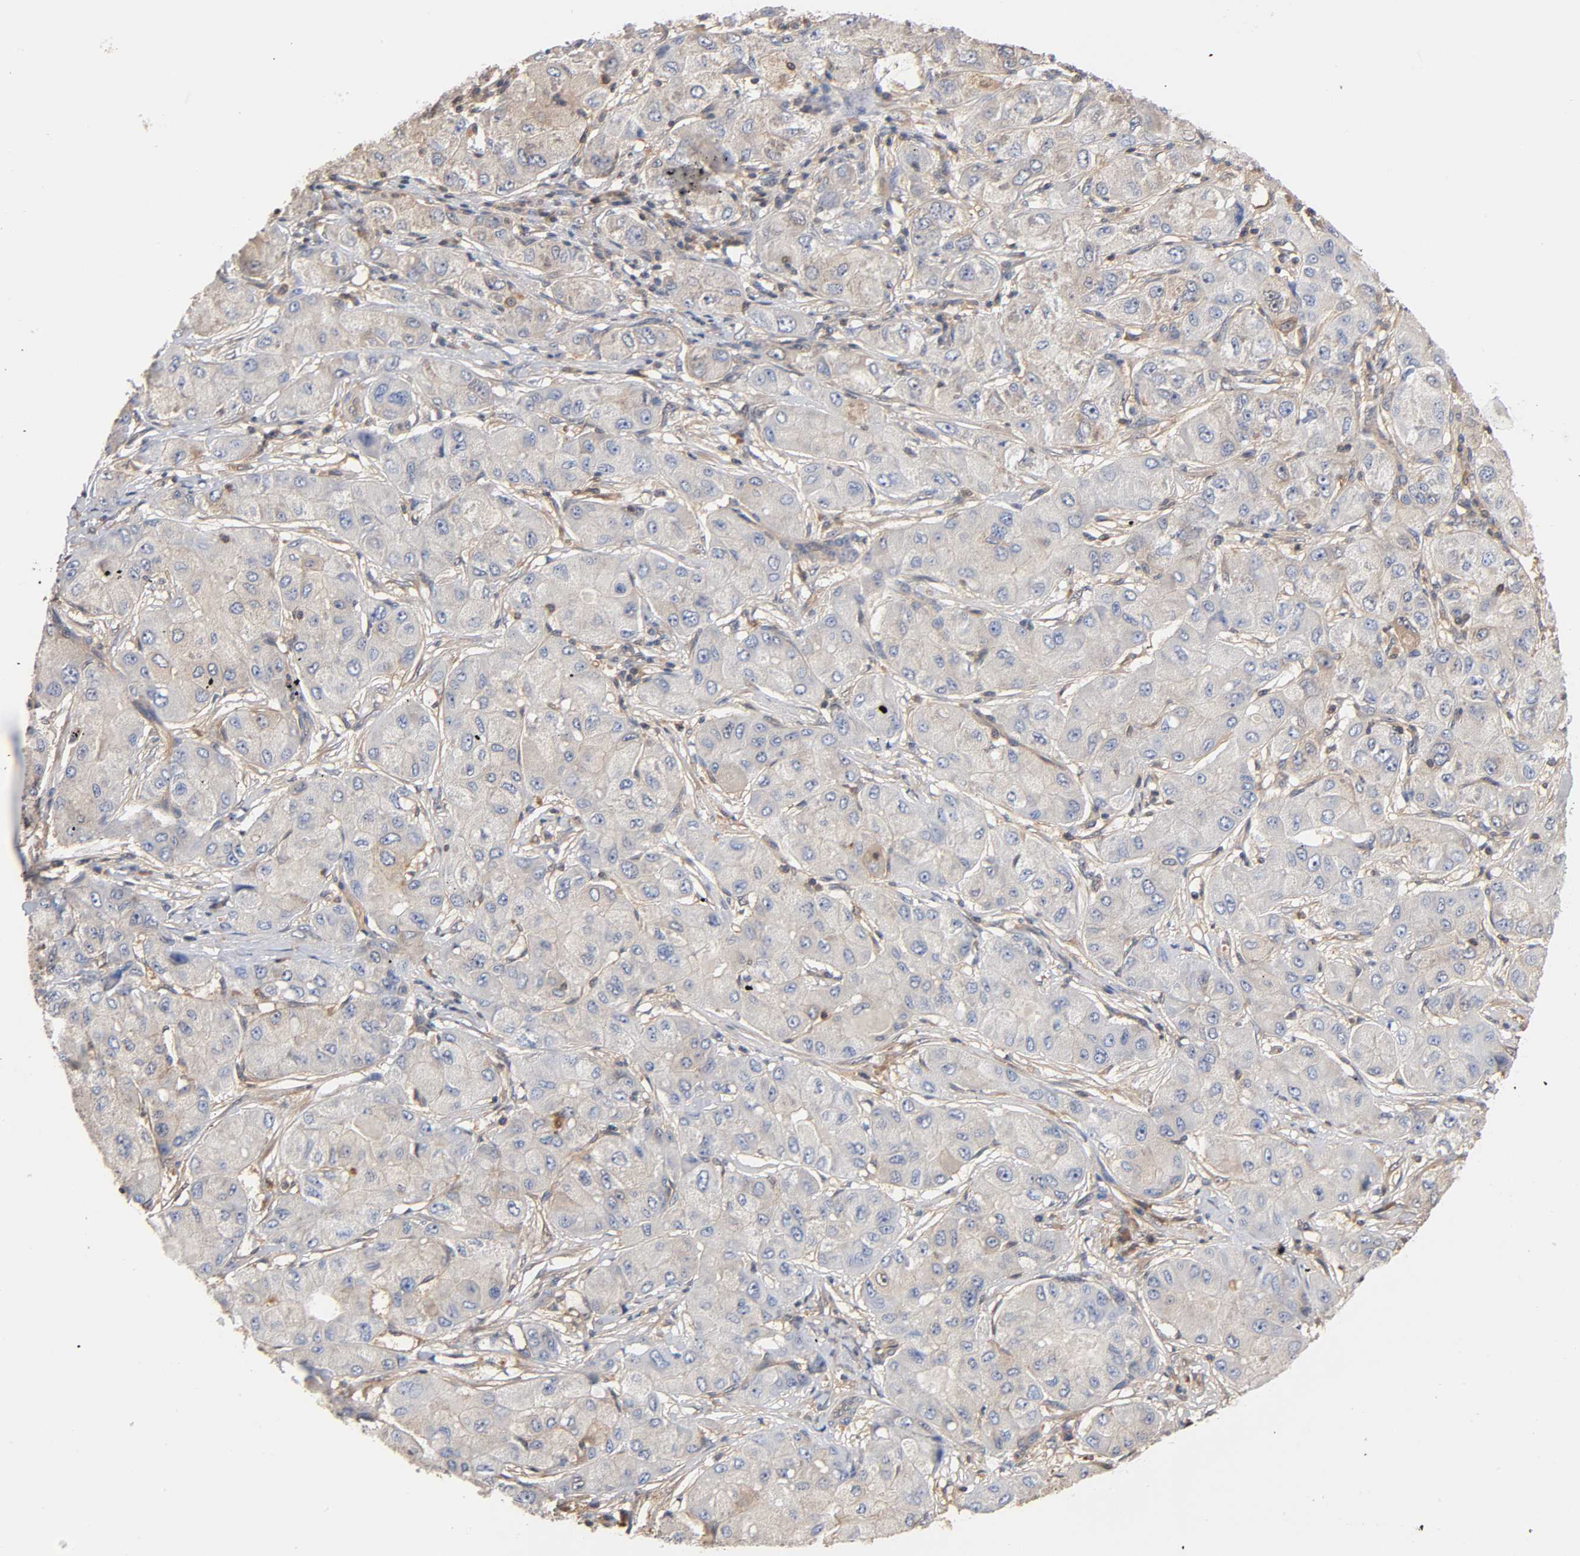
{"staining": {"intensity": "negative", "quantity": "none", "location": "none"}, "tissue": "liver cancer", "cell_type": "Tumor cells", "image_type": "cancer", "snomed": [{"axis": "morphology", "description": "Carcinoma, Hepatocellular, NOS"}, {"axis": "topography", "description": "Liver"}], "caption": "This is an immunohistochemistry (IHC) image of human liver hepatocellular carcinoma. There is no positivity in tumor cells.", "gene": "ALDOA", "patient": {"sex": "male", "age": 80}}